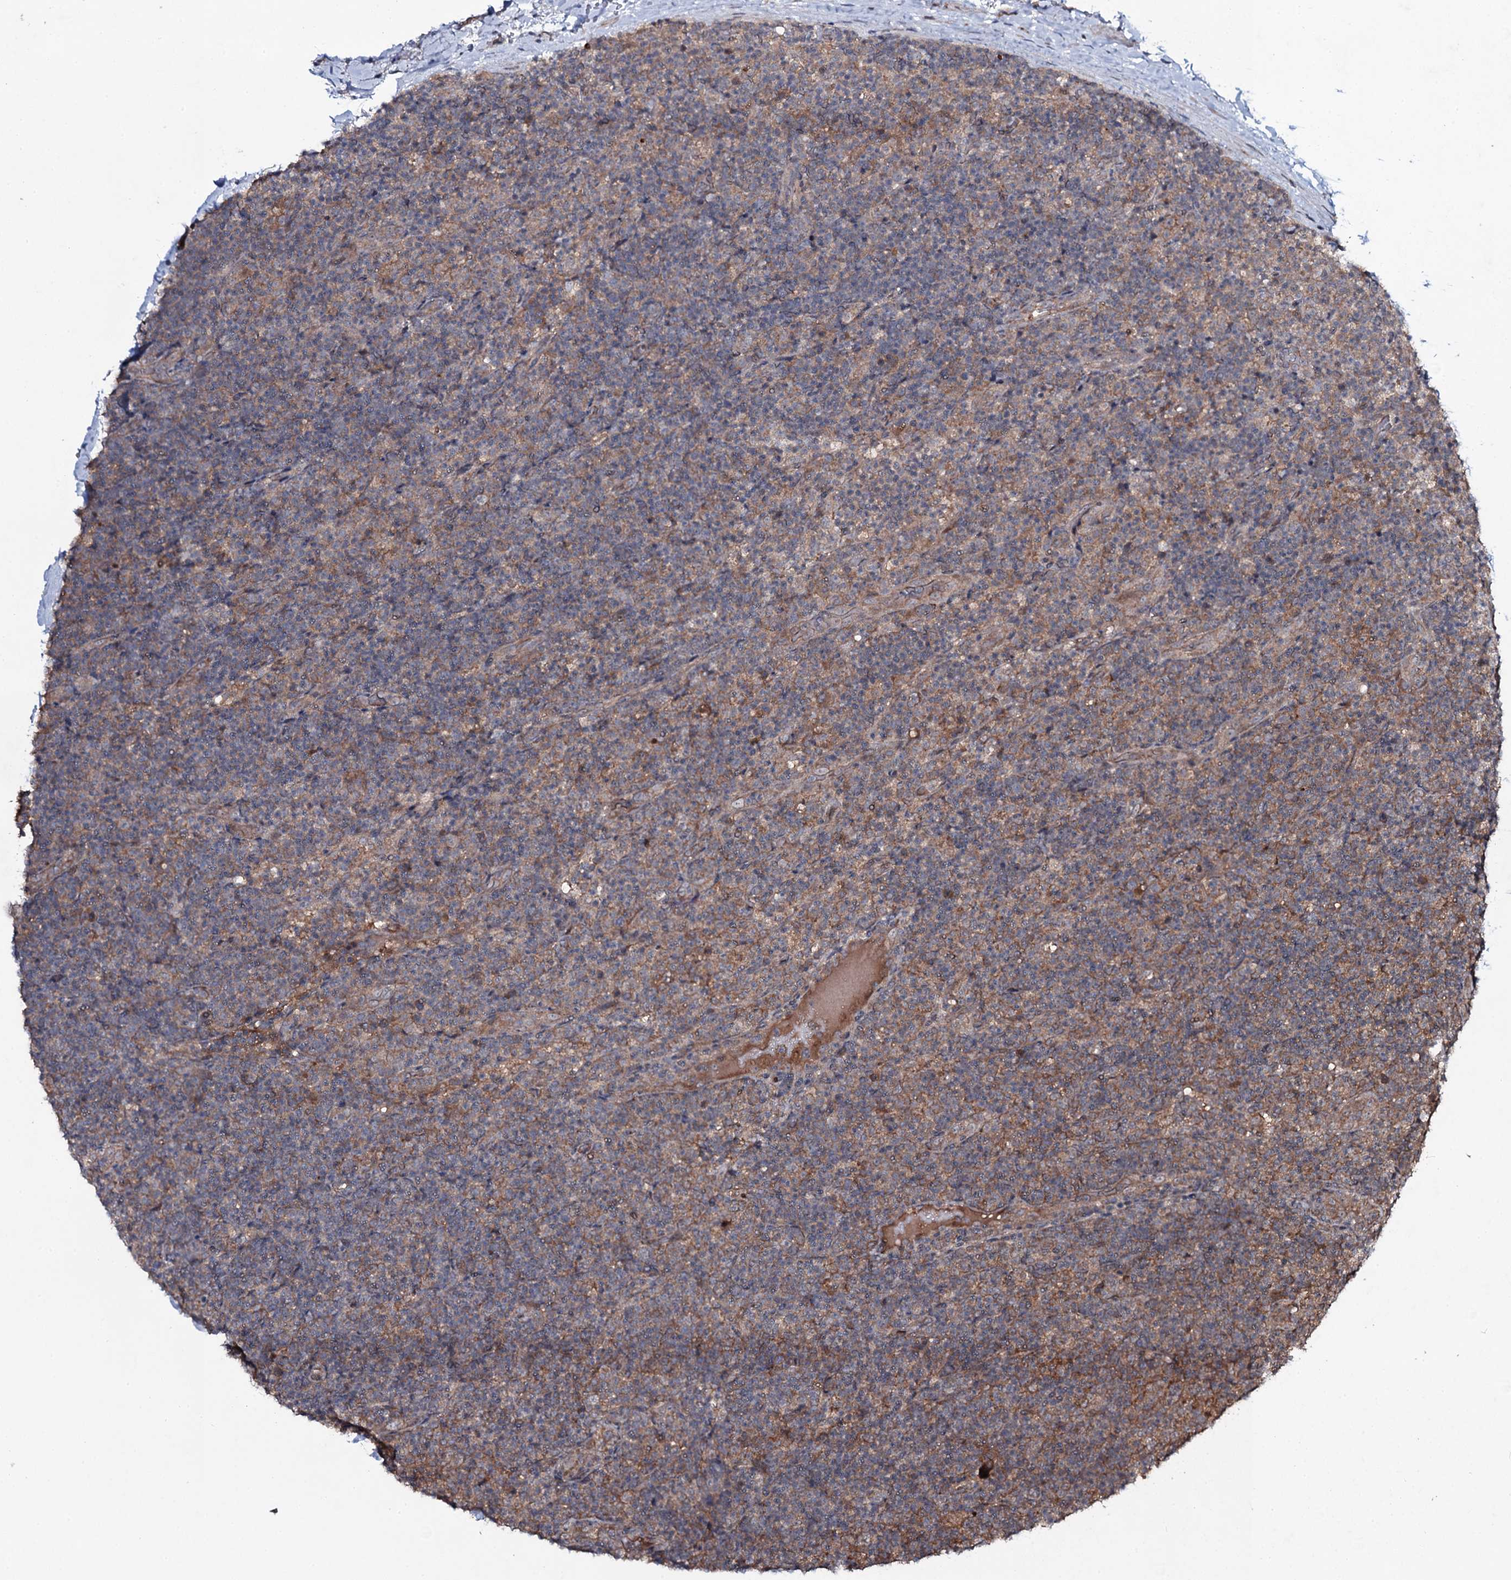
{"staining": {"intensity": "weak", "quantity": "25%-75%", "location": "cytoplasmic/membranous"}, "tissue": "lymphoma", "cell_type": "Tumor cells", "image_type": "cancer", "snomed": [{"axis": "morphology", "description": "Hodgkin's disease, NOS"}, {"axis": "topography", "description": "Lymph node"}], "caption": "Hodgkin's disease stained for a protein exhibits weak cytoplasmic/membranous positivity in tumor cells.", "gene": "SNAP23", "patient": {"sex": "female", "age": 57}}